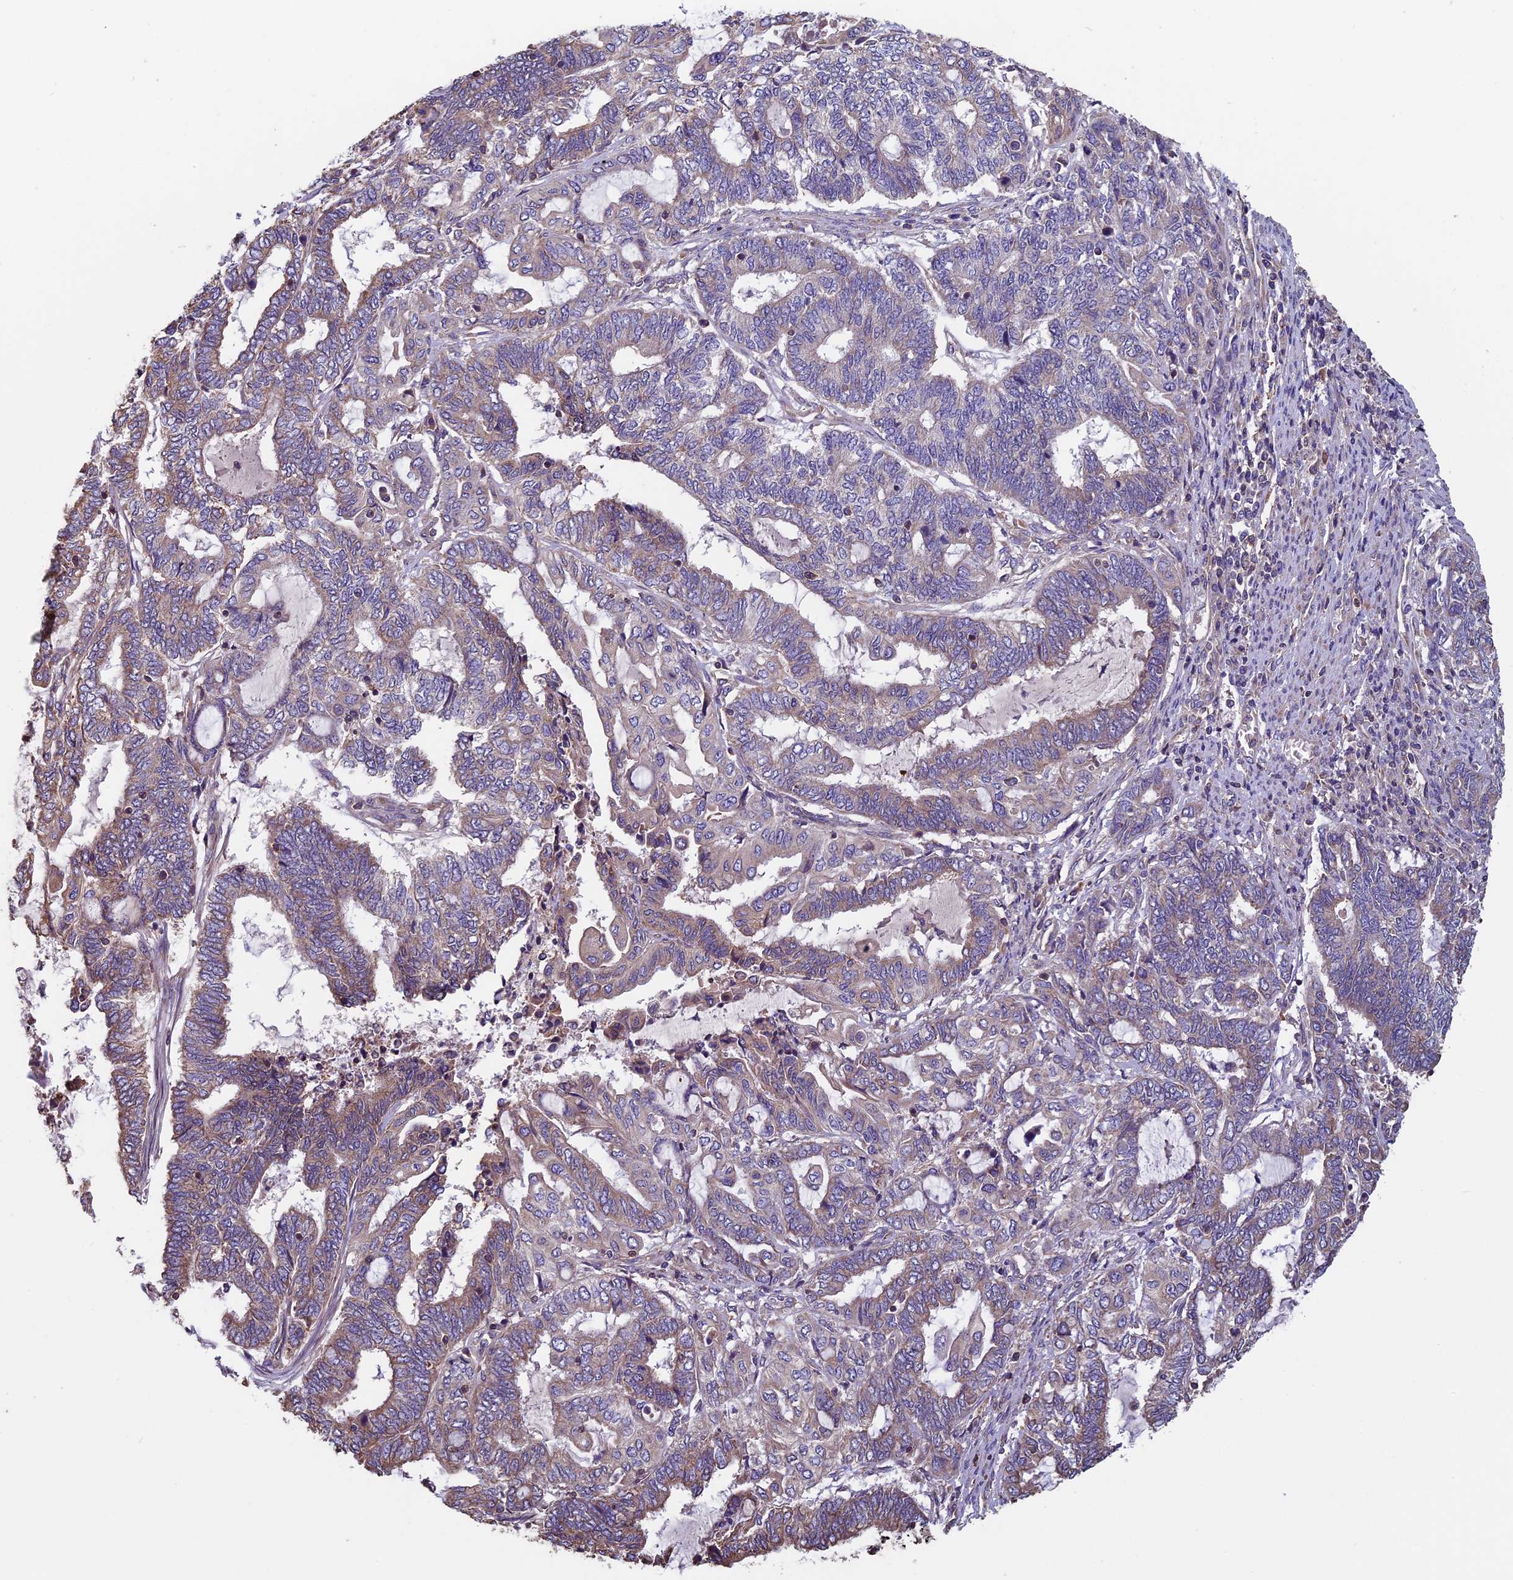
{"staining": {"intensity": "weak", "quantity": "<25%", "location": "cytoplasmic/membranous"}, "tissue": "endometrial cancer", "cell_type": "Tumor cells", "image_type": "cancer", "snomed": [{"axis": "morphology", "description": "Adenocarcinoma, NOS"}, {"axis": "topography", "description": "Uterus"}, {"axis": "topography", "description": "Endometrium"}], "caption": "IHC micrograph of neoplastic tissue: human endometrial cancer (adenocarcinoma) stained with DAB demonstrates no significant protein staining in tumor cells.", "gene": "CCDC153", "patient": {"sex": "female", "age": 70}}